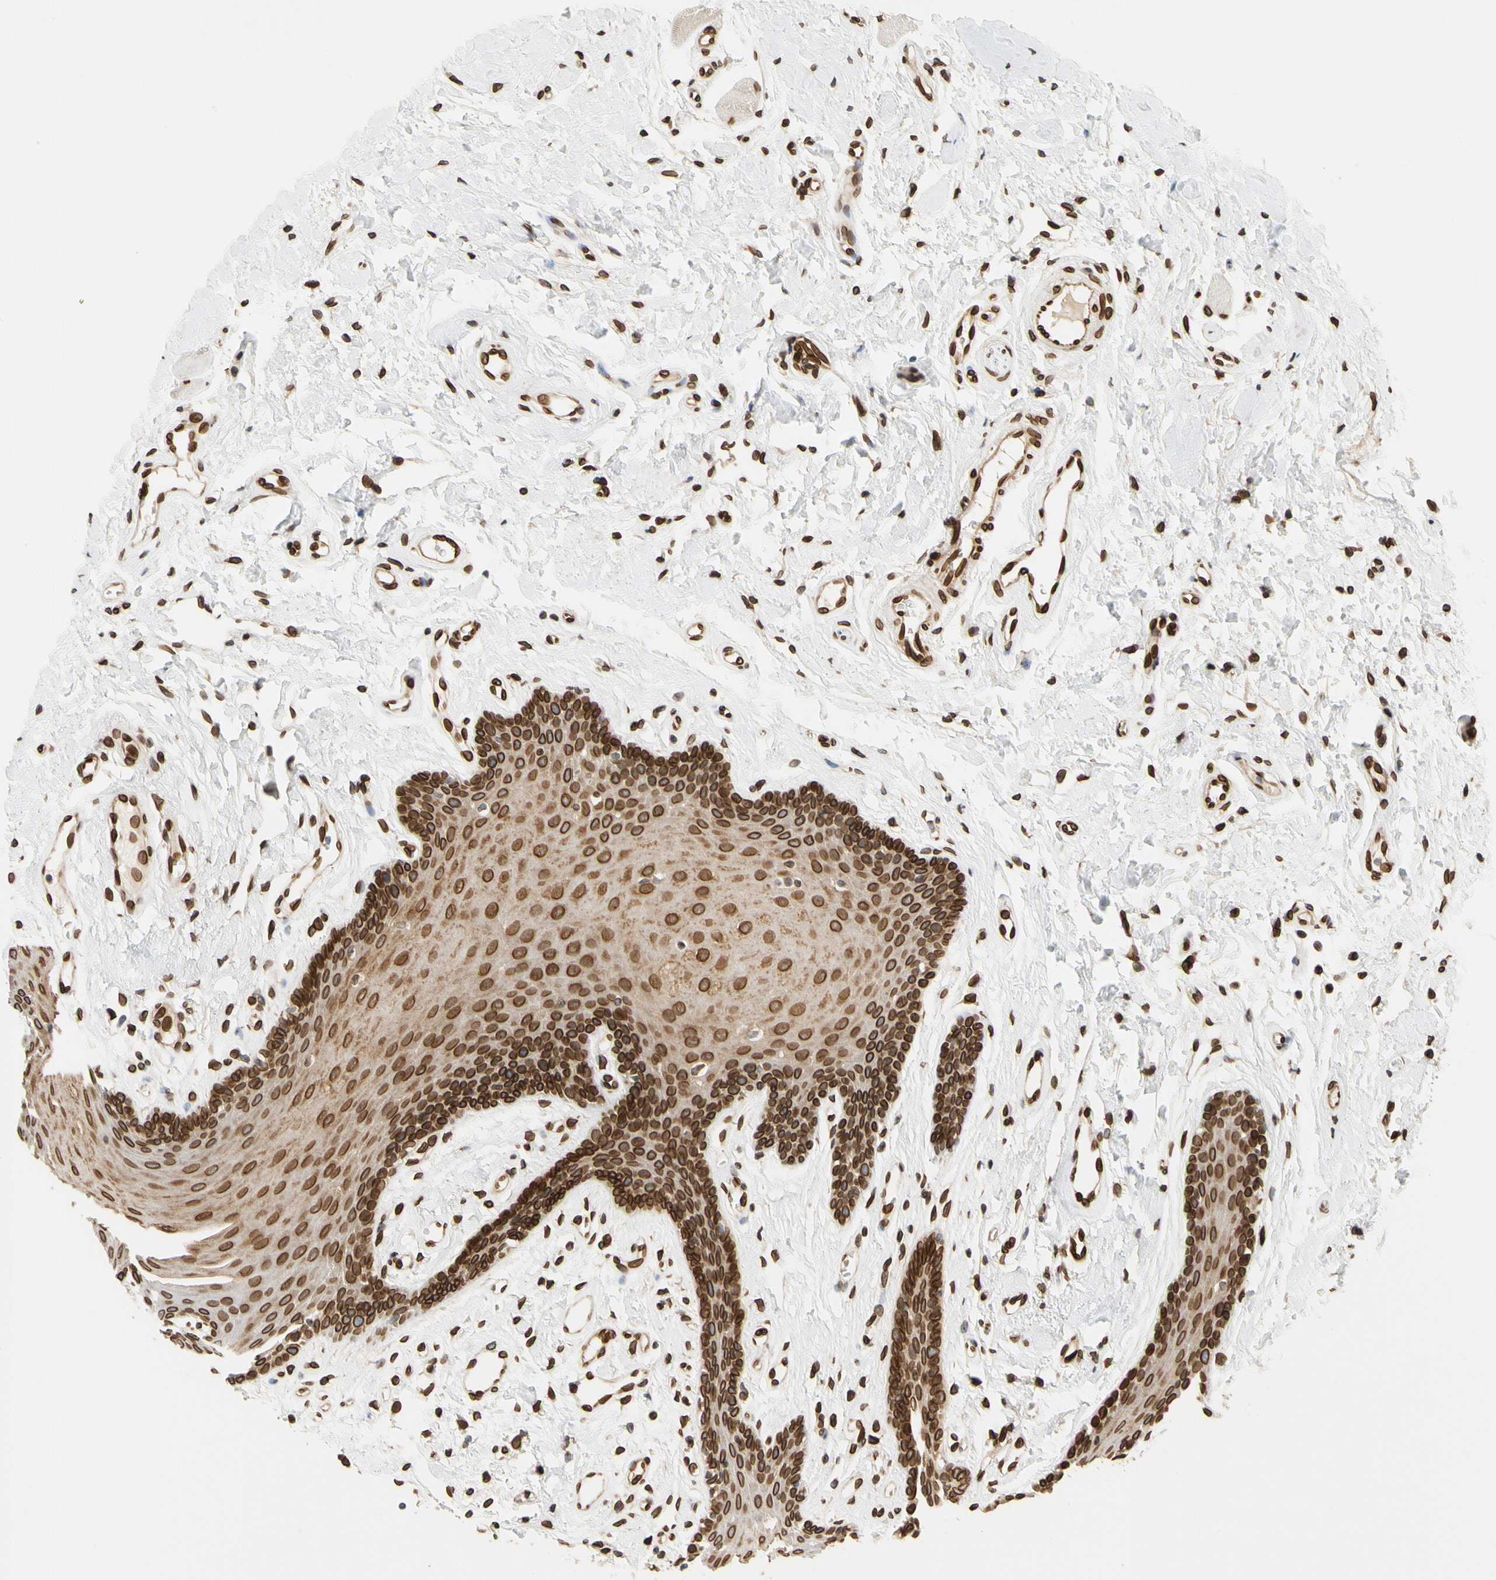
{"staining": {"intensity": "strong", "quantity": ">75%", "location": "cytoplasmic/membranous,nuclear"}, "tissue": "oral mucosa", "cell_type": "Squamous epithelial cells", "image_type": "normal", "snomed": [{"axis": "morphology", "description": "Normal tissue, NOS"}, {"axis": "topography", "description": "Oral tissue"}], "caption": "Immunohistochemical staining of normal oral mucosa demonstrates >75% levels of strong cytoplasmic/membranous,nuclear protein staining in about >75% of squamous epithelial cells. The protein is stained brown, and the nuclei are stained in blue (DAB (3,3'-diaminobenzidine) IHC with brightfield microscopy, high magnification).", "gene": "SUN1", "patient": {"sex": "male", "age": 62}}